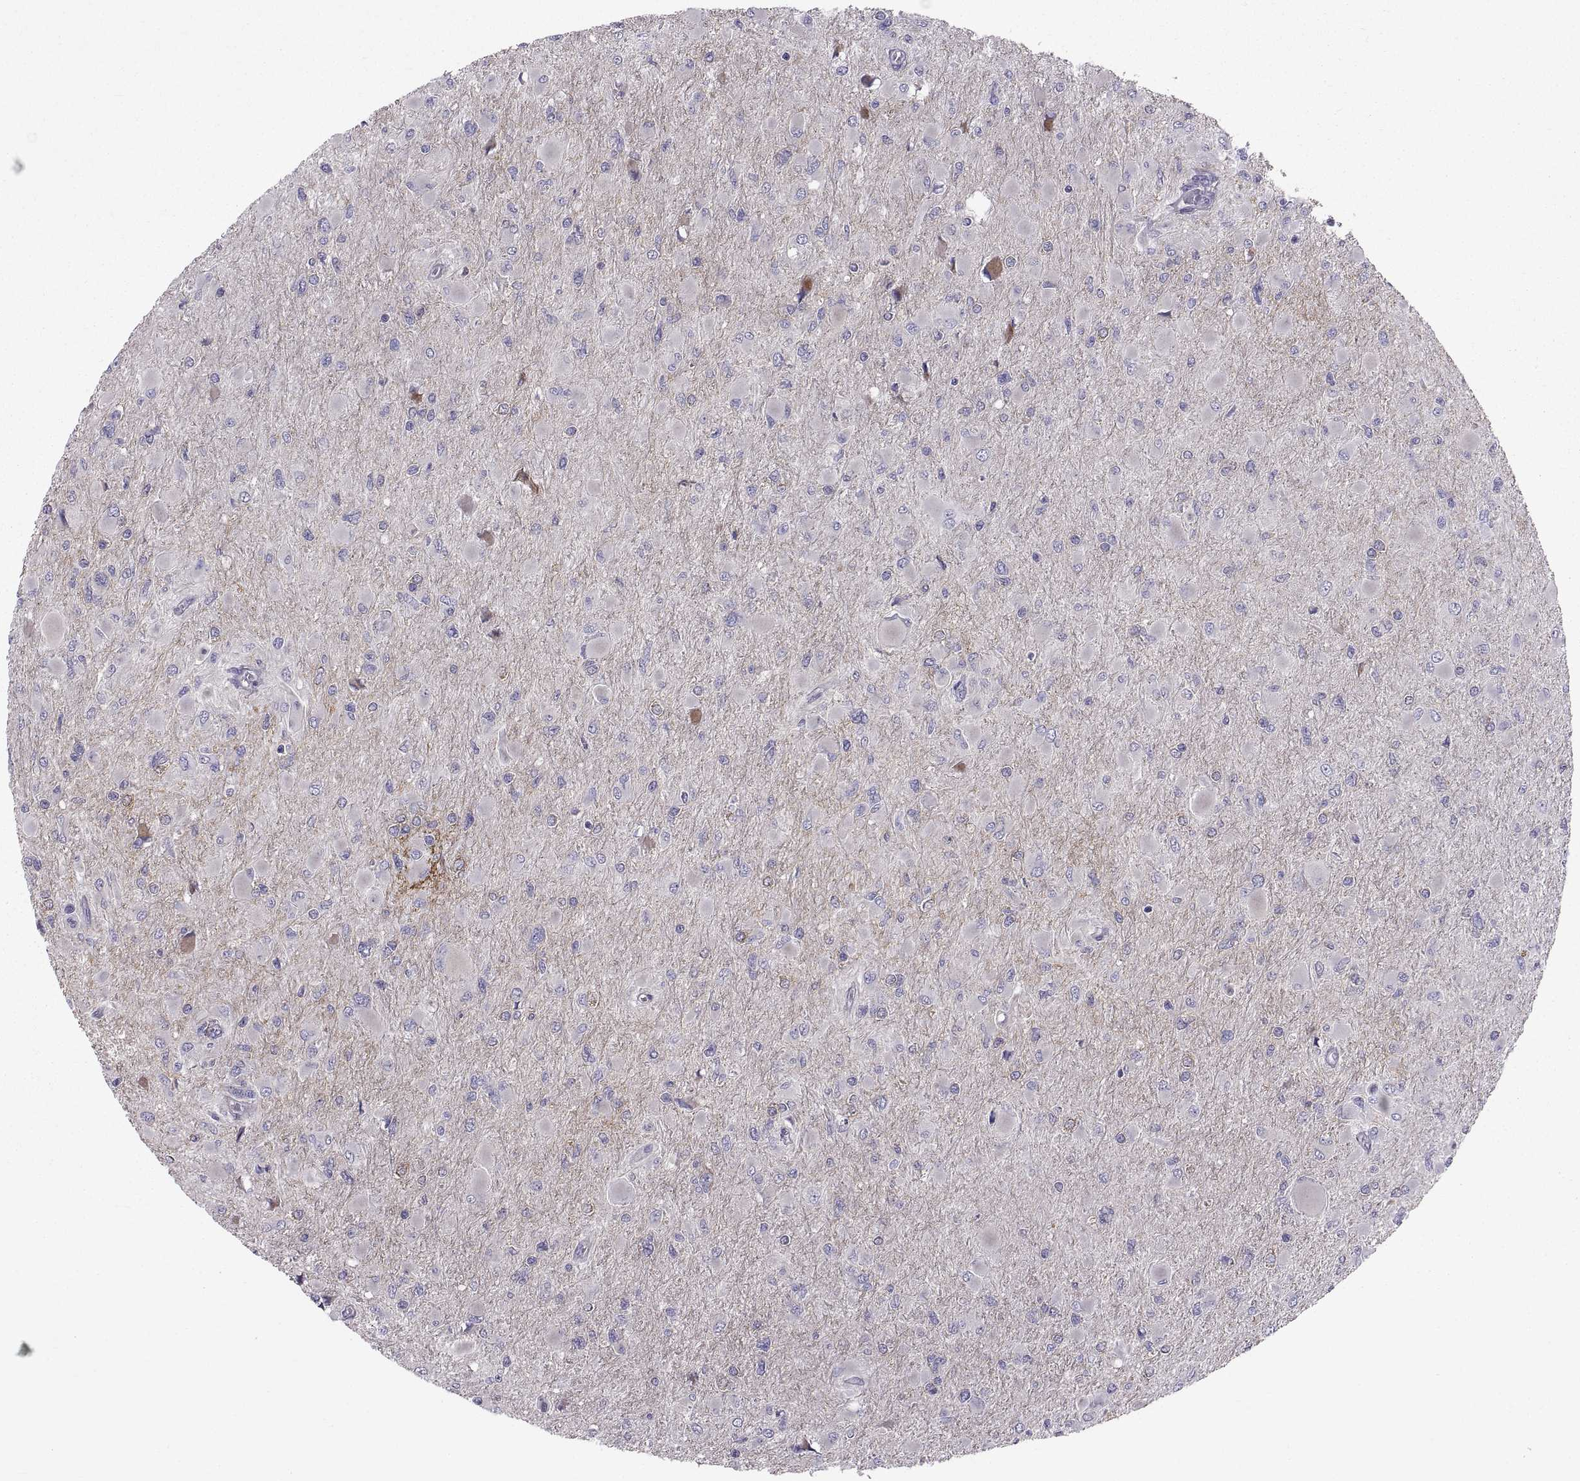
{"staining": {"intensity": "negative", "quantity": "none", "location": "none"}, "tissue": "glioma", "cell_type": "Tumor cells", "image_type": "cancer", "snomed": [{"axis": "morphology", "description": "Glioma, malignant, High grade"}, {"axis": "topography", "description": "Cerebral cortex"}], "caption": "This is an immunohistochemistry (IHC) photomicrograph of high-grade glioma (malignant). There is no expression in tumor cells.", "gene": "EMILIN2", "patient": {"sex": "female", "age": 36}}